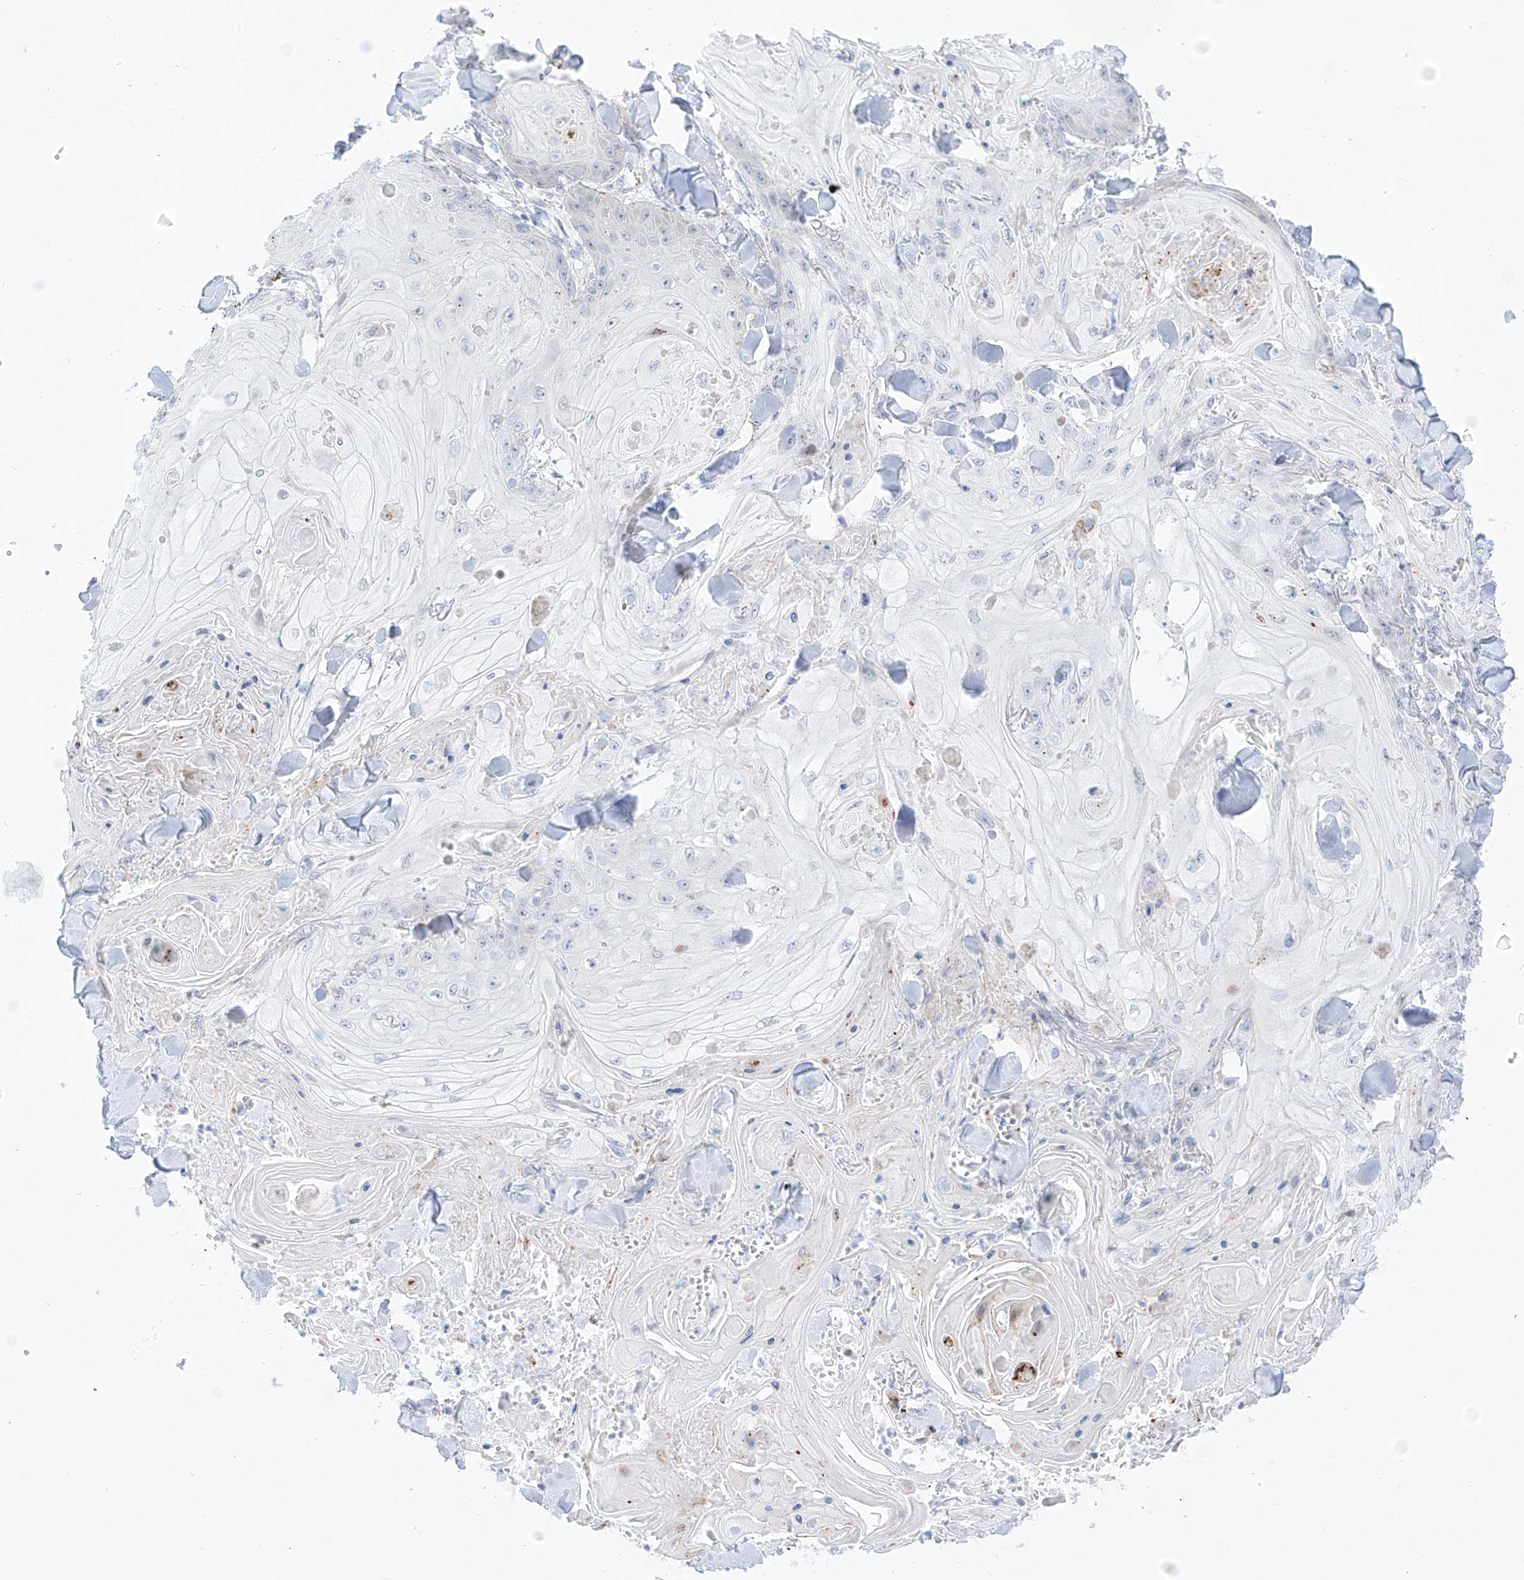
{"staining": {"intensity": "negative", "quantity": "none", "location": "none"}, "tissue": "skin cancer", "cell_type": "Tumor cells", "image_type": "cancer", "snomed": [{"axis": "morphology", "description": "Squamous cell carcinoma, NOS"}, {"axis": "topography", "description": "Skin"}], "caption": "Immunohistochemistry (IHC) of human skin squamous cell carcinoma displays no positivity in tumor cells.", "gene": "PSPH", "patient": {"sex": "male", "age": 74}}